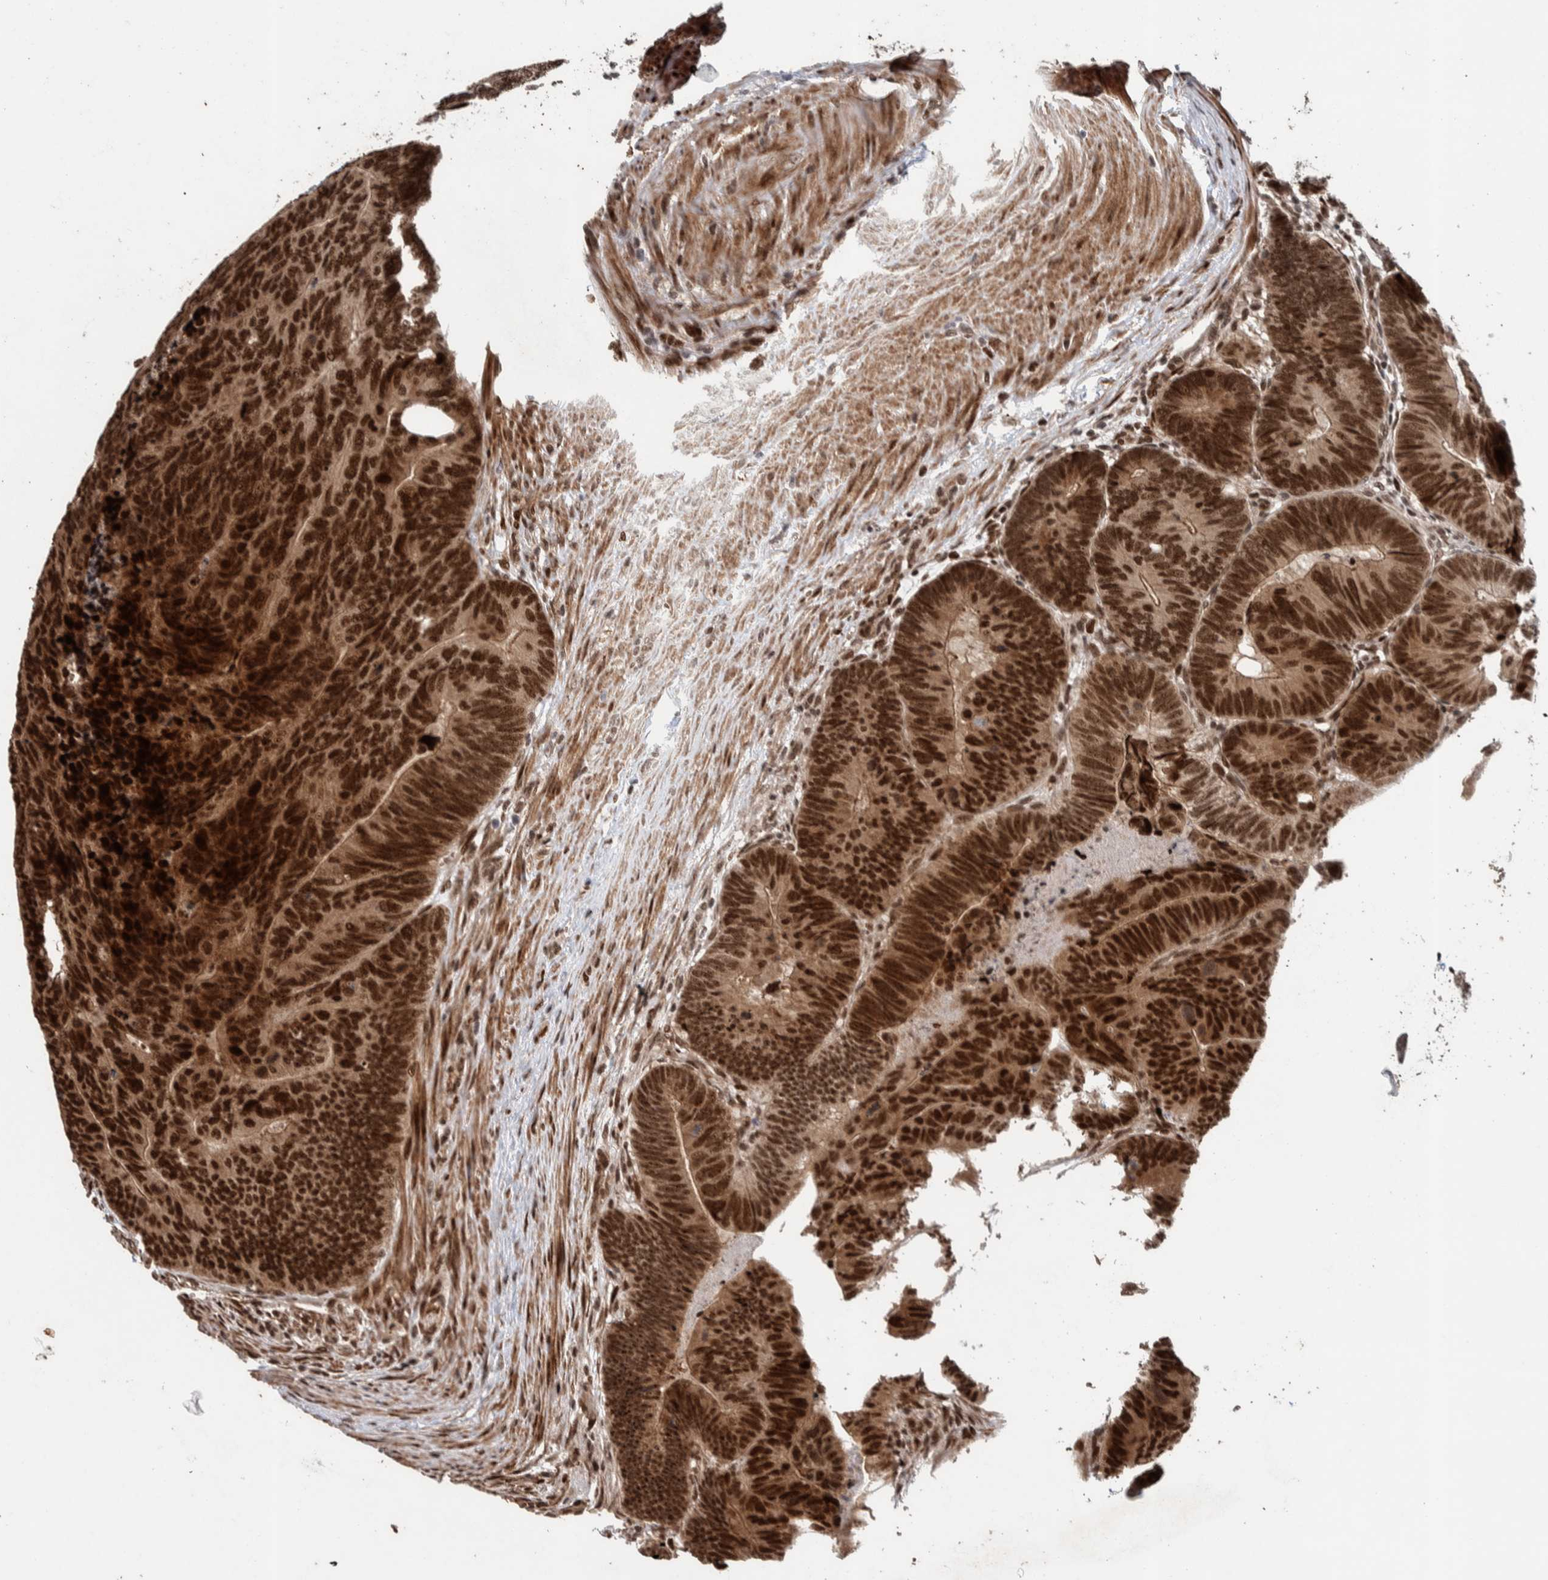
{"staining": {"intensity": "strong", "quantity": ">75%", "location": "nuclear"}, "tissue": "colorectal cancer", "cell_type": "Tumor cells", "image_type": "cancer", "snomed": [{"axis": "morphology", "description": "Adenocarcinoma, NOS"}, {"axis": "topography", "description": "Colon"}], "caption": "A micrograph of adenocarcinoma (colorectal) stained for a protein shows strong nuclear brown staining in tumor cells. The staining was performed using DAB to visualize the protein expression in brown, while the nuclei were stained in blue with hematoxylin (Magnification: 20x).", "gene": "CHD4", "patient": {"sex": "female", "age": 67}}